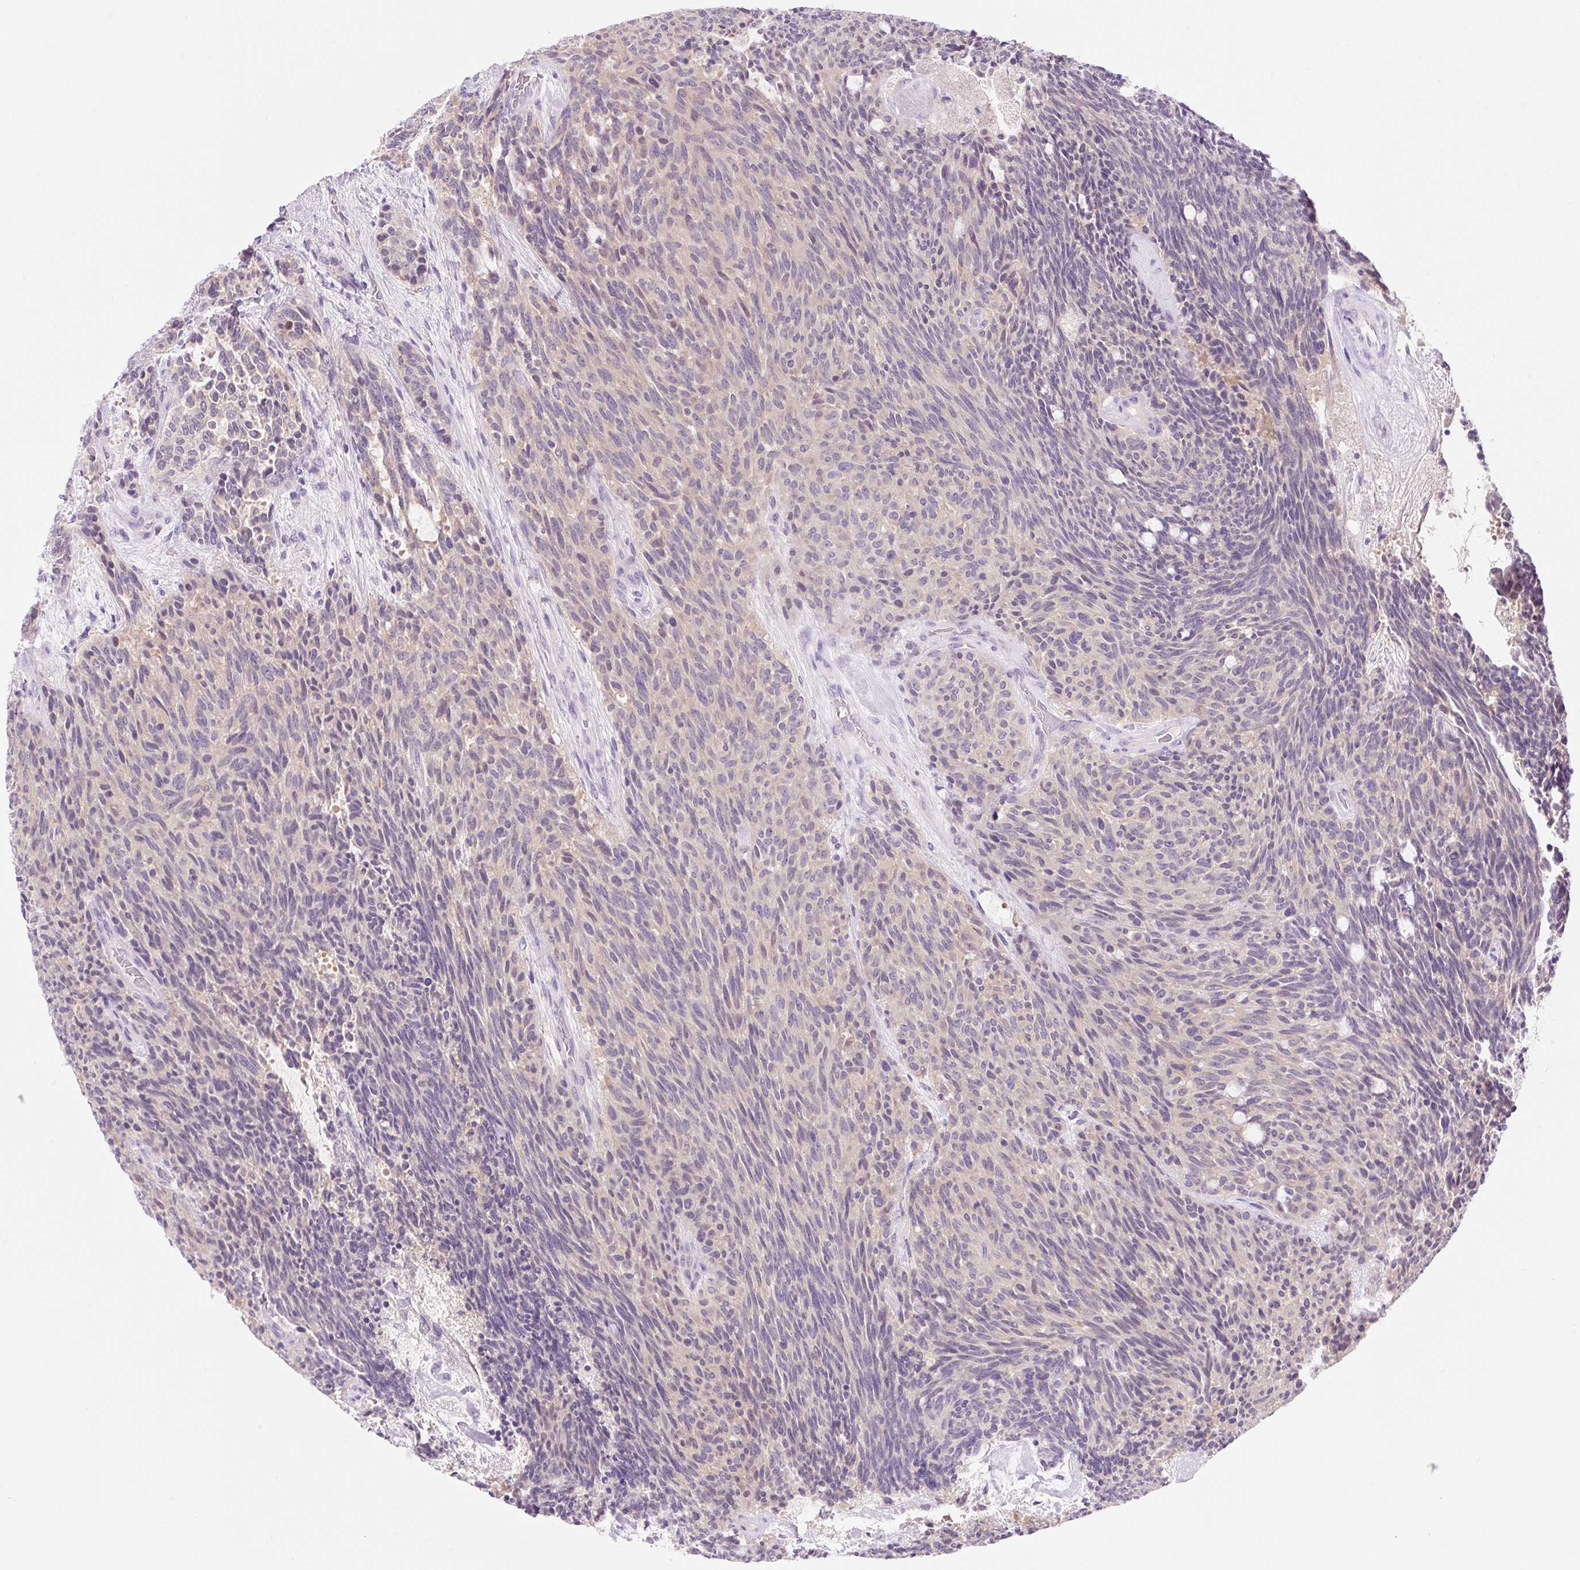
{"staining": {"intensity": "weak", "quantity": "<25%", "location": "cytoplasmic/membranous"}, "tissue": "carcinoid", "cell_type": "Tumor cells", "image_type": "cancer", "snomed": [{"axis": "morphology", "description": "Carcinoid, malignant, NOS"}, {"axis": "topography", "description": "Pancreas"}], "caption": "DAB (3,3'-diaminobenzidine) immunohistochemical staining of human carcinoid exhibits no significant expression in tumor cells.", "gene": "CELF6", "patient": {"sex": "female", "age": 54}}